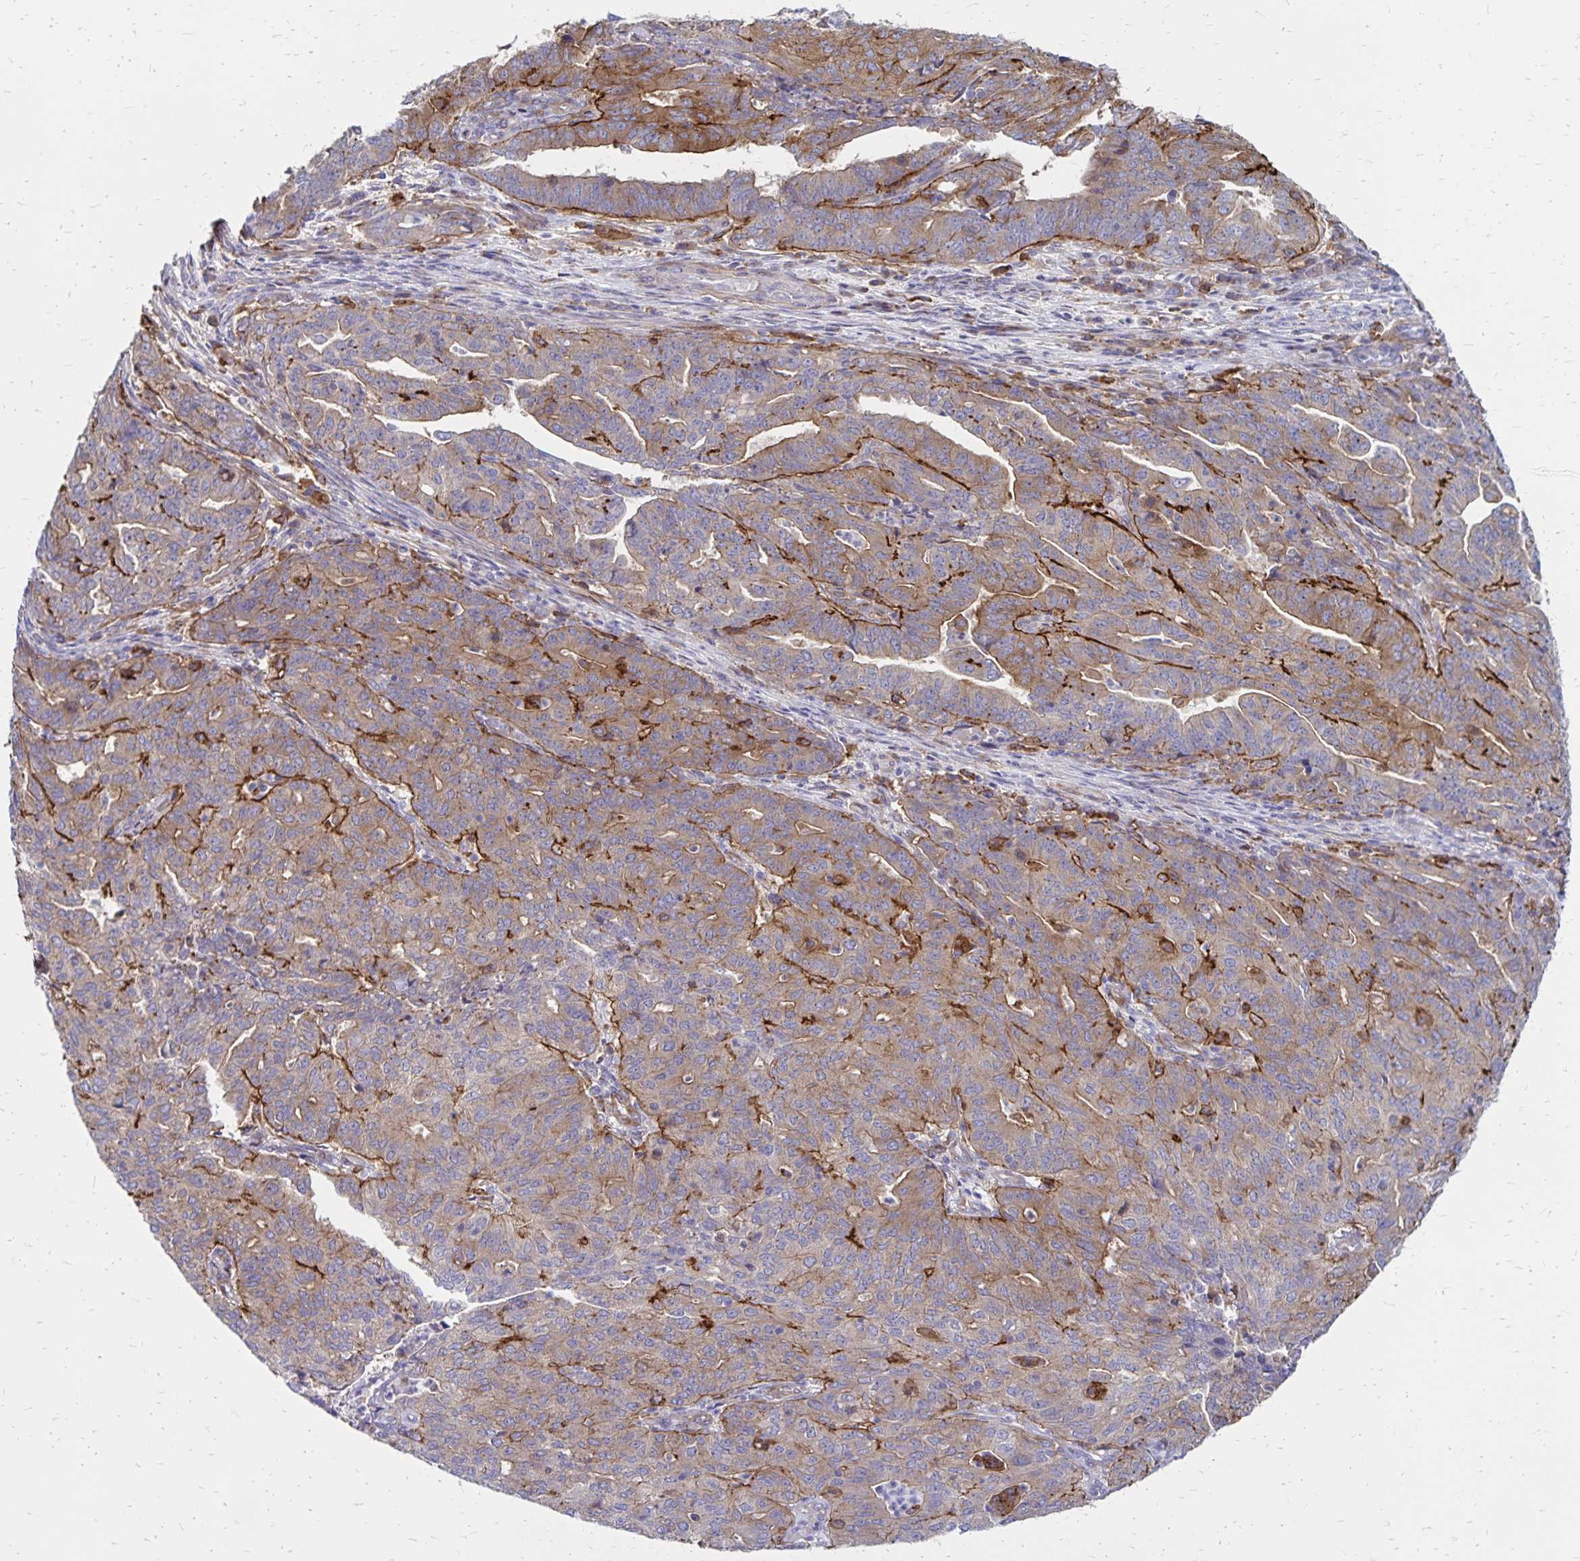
{"staining": {"intensity": "weak", "quantity": "25%-75%", "location": "cytoplasmic/membranous"}, "tissue": "endometrial cancer", "cell_type": "Tumor cells", "image_type": "cancer", "snomed": [{"axis": "morphology", "description": "Adenocarcinoma, NOS"}, {"axis": "topography", "description": "Endometrium"}], "caption": "This micrograph exhibits endometrial cancer (adenocarcinoma) stained with immunohistochemistry to label a protein in brown. The cytoplasmic/membranous of tumor cells show weak positivity for the protein. Nuclei are counter-stained blue.", "gene": "TNS3", "patient": {"sex": "female", "age": 82}}